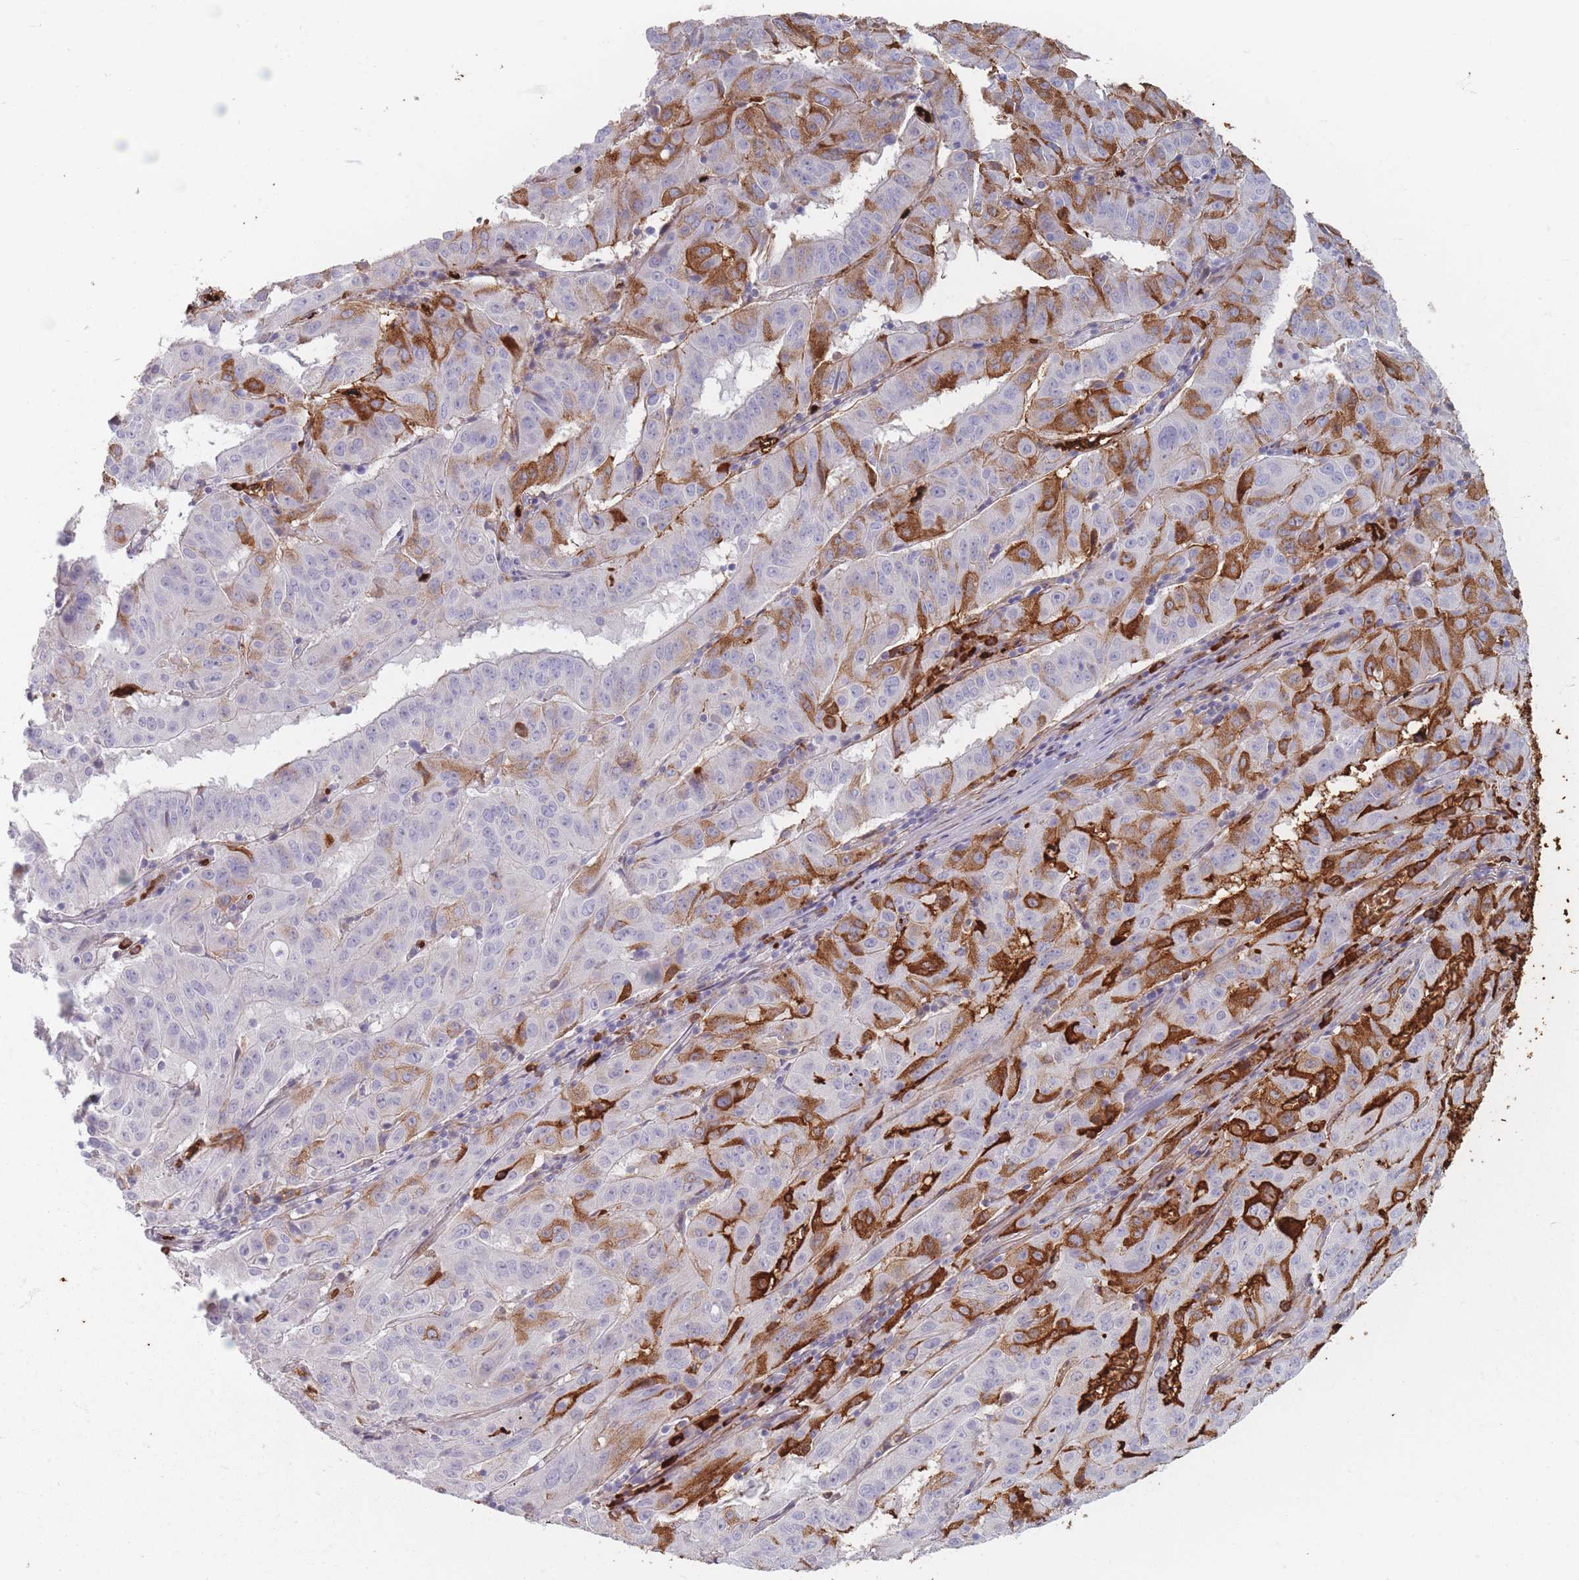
{"staining": {"intensity": "strong", "quantity": "25%-75%", "location": "cytoplasmic/membranous"}, "tissue": "pancreatic cancer", "cell_type": "Tumor cells", "image_type": "cancer", "snomed": [{"axis": "morphology", "description": "Adenocarcinoma, NOS"}, {"axis": "topography", "description": "Pancreas"}], "caption": "Immunohistochemistry image of human pancreatic cancer (adenocarcinoma) stained for a protein (brown), which displays high levels of strong cytoplasmic/membranous staining in about 25%-75% of tumor cells.", "gene": "SLC2A6", "patient": {"sex": "male", "age": 63}}